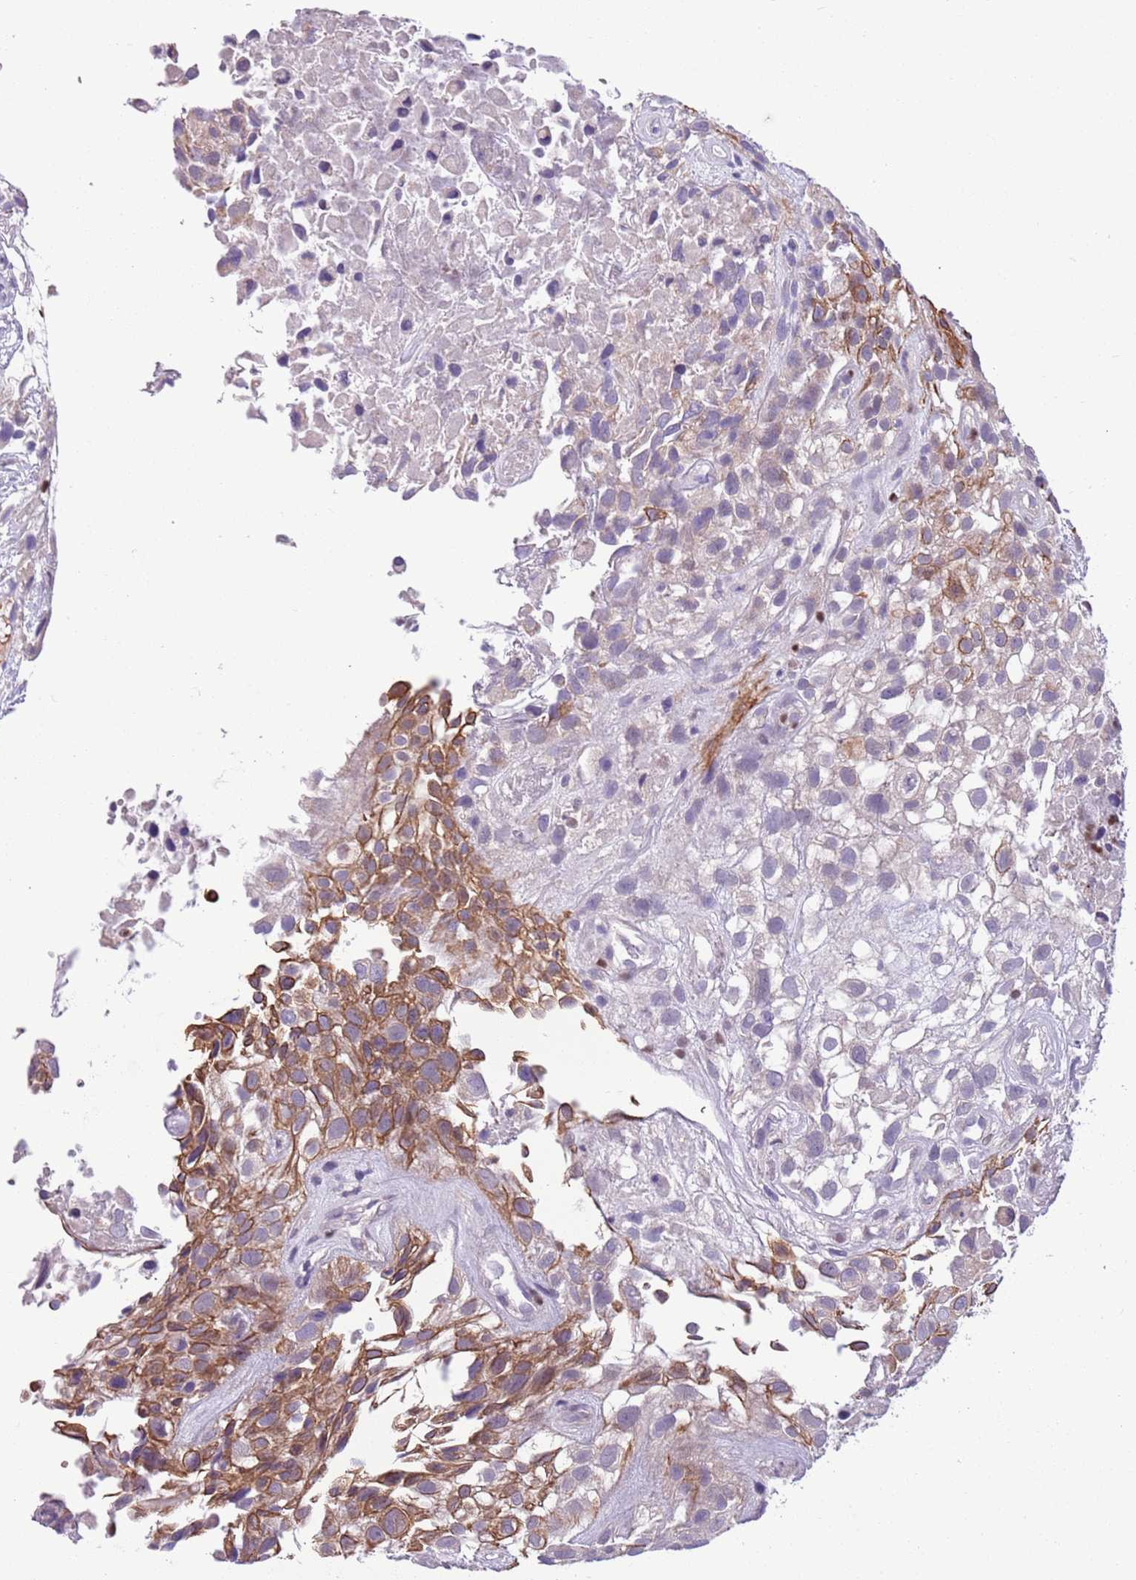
{"staining": {"intensity": "moderate", "quantity": "25%-75%", "location": "cytoplasmic/membranous"}, "tissue": "urothelial cancer", "cell_type": "Tumor cells", "image_type": "cancer", "snomed": [{"axis": "morphology", "description": "Urothelial carcinoma, High grade"}, {"axis": "topography", "description": "Urinary bladder"}], "caption": "A micrograph showing moderate cytoplasmic/membranous staining in approximately 25%-75% of tumor cells in urothelial cancer, as visualized by brown immunohistochemical staining.", "gene": "ADCY7", "patient": {"sex": "male", "age": 56}}